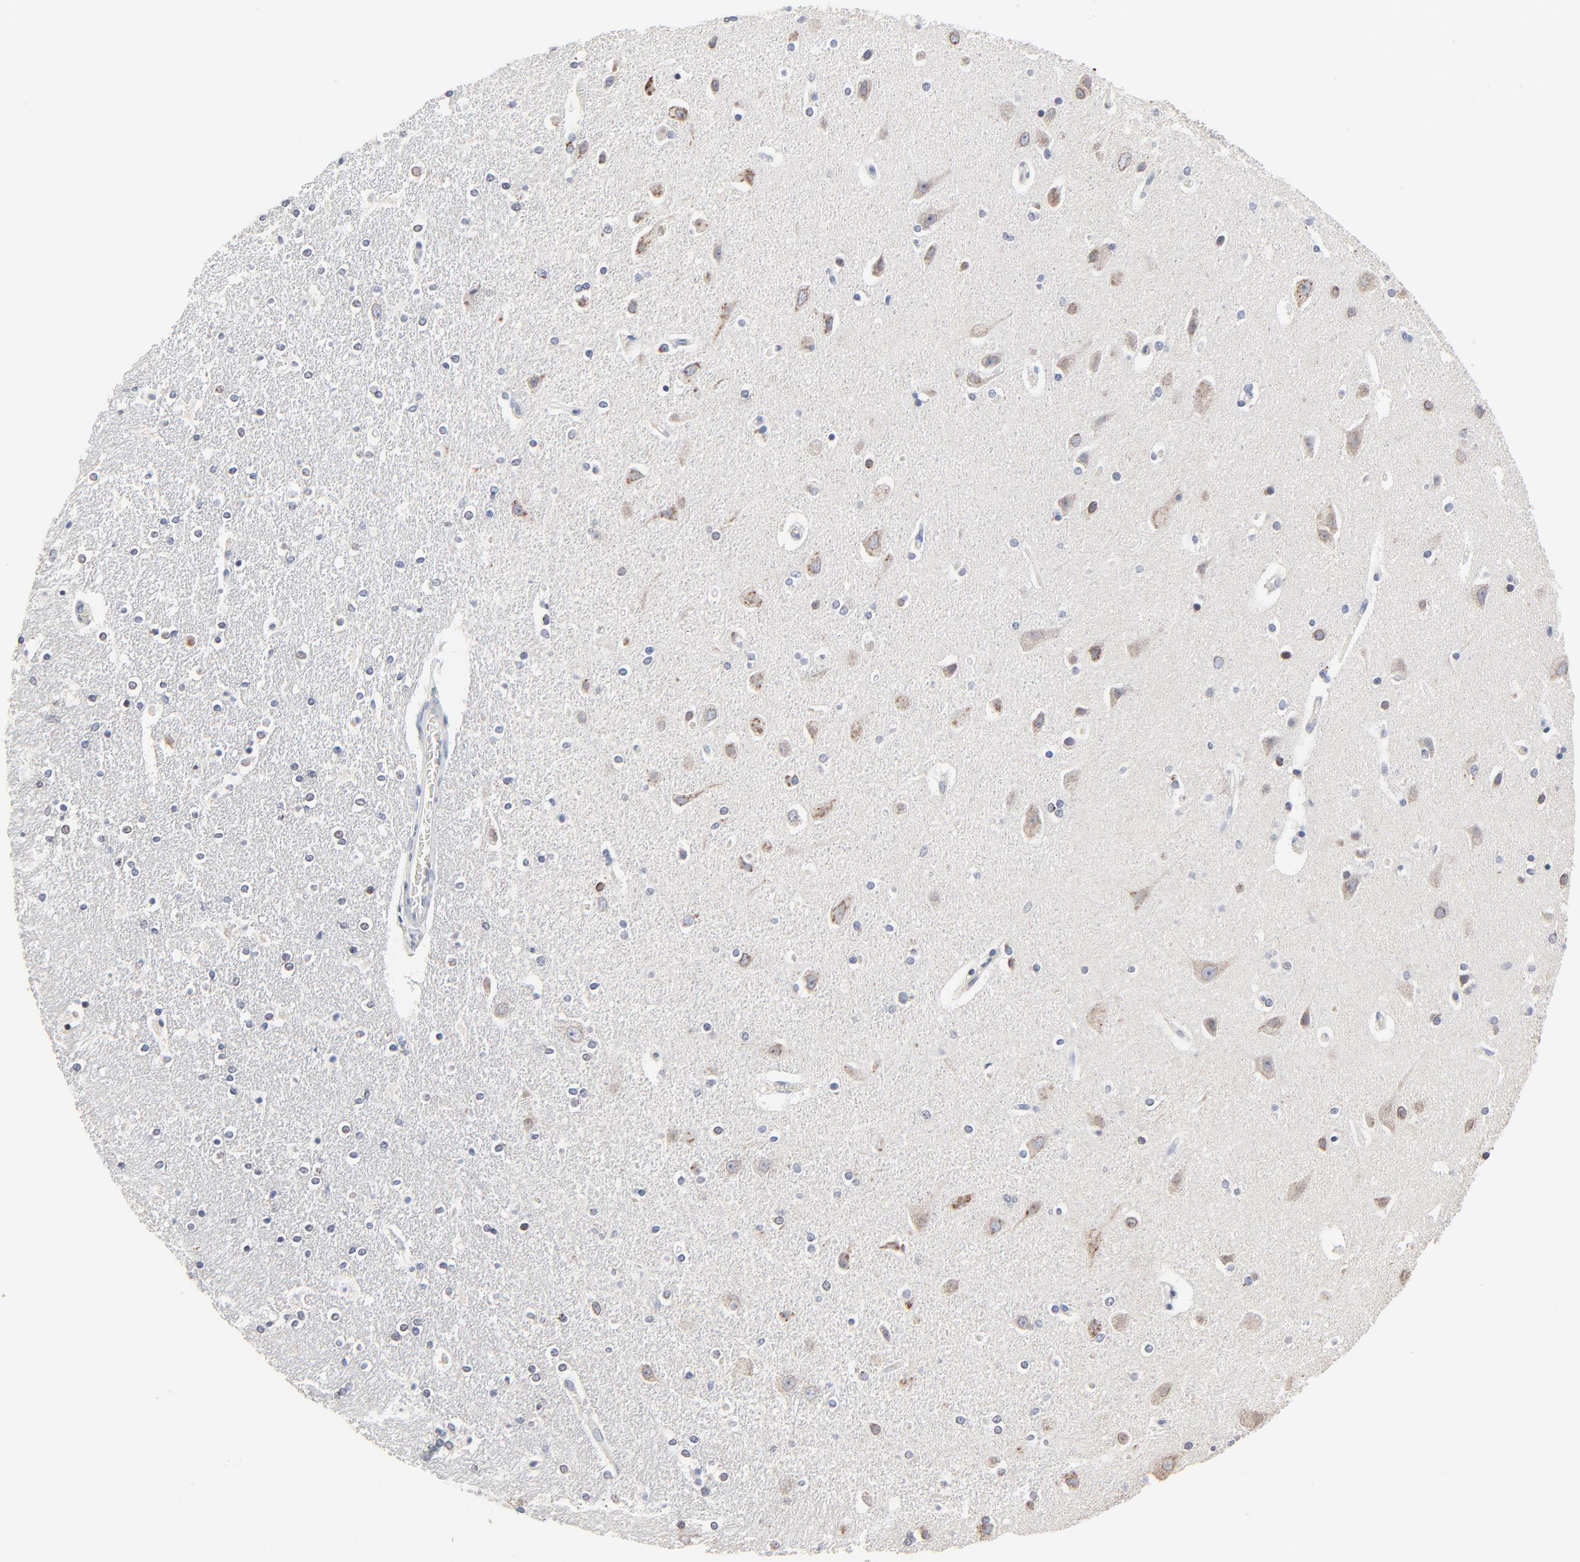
{"staining": {"intensity": "negative", "quantity": "none", "location": "none"}, "tissue": "caudate", "cell_type": "Glial cells", "image_type": "normal", "snomed": [{"axis": "morphology", "description": "Normal tissue, NOS"}, {"axis": "topography", "description": "Lateral ventricle wall"}], "caption": "DAB immunohistochemical staining of normal caudate demonstrates no significant staining in glial cells. The staining was performed using DAB (3,3'-diaminobenzidine) to visualize the protein expression in brown, while the nuclei were stained in blue with hematoxylin (Magnification: 20x).", "gene": "LNX1", "patient": {"sex": "female", "age": 54}}